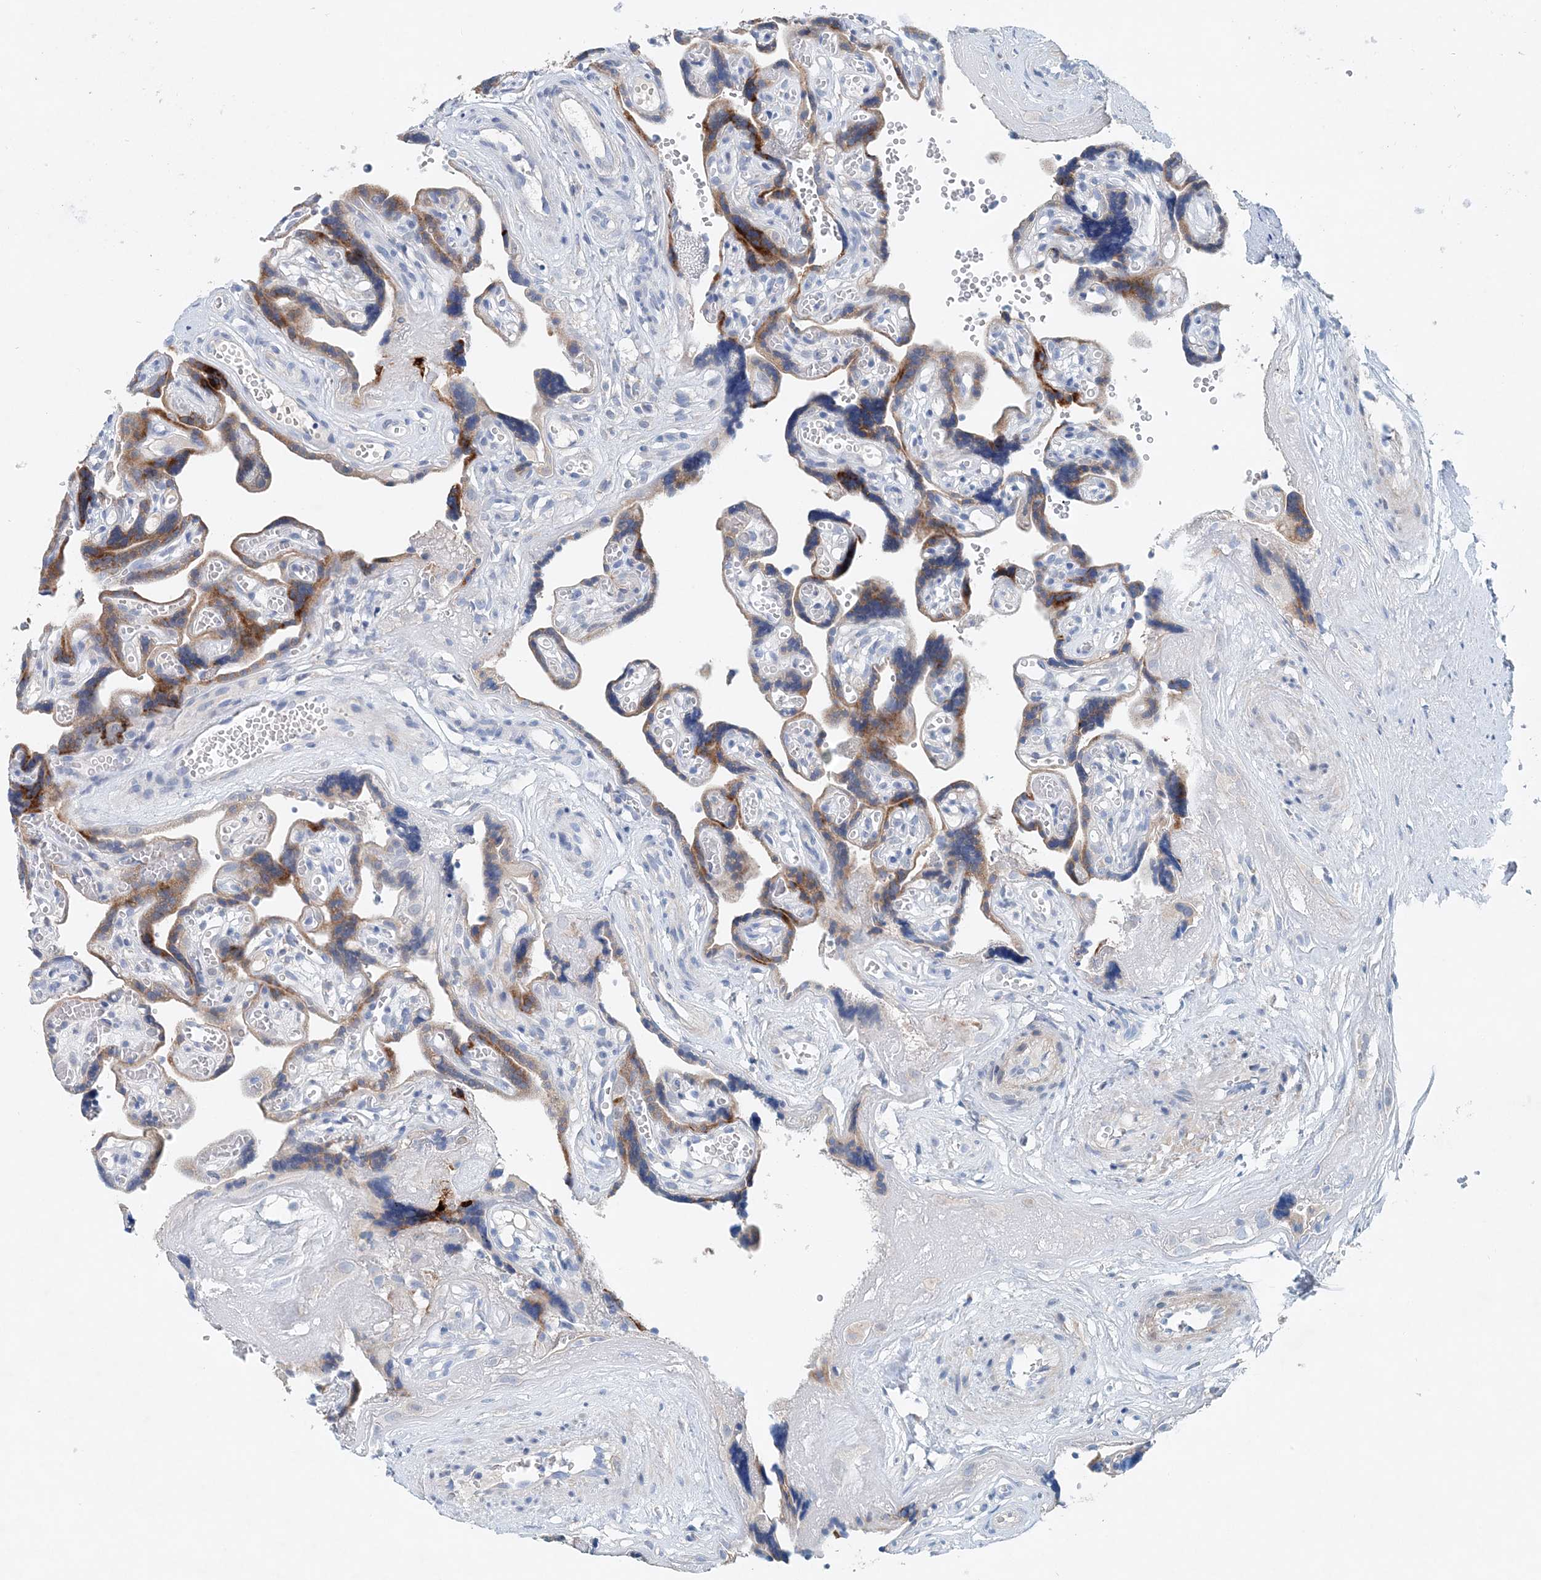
{"staining": {"intensity": "moderate", "quantity": "25%-75%", "location": "cytoplasmic/membranous"}, "tissue": "placenta", "cell_type": "Trophoblastic cells", "image_type": "normal", "snomed": [{"axis": "morphology", "description": "Normal tissue, NOS"}, {"axis": "topography", "description": "Placenta"}], "caption": "DAB (3,3'-diaminobenzidine) immunohistochemical staining of unremarkable placenta demonstrates moderate cytoplasmic/membranous protein expression in about 25%-75% of trophoblastic cells.", "gene": "PFN2", "patient": {"sex": "female", "age": 30}}